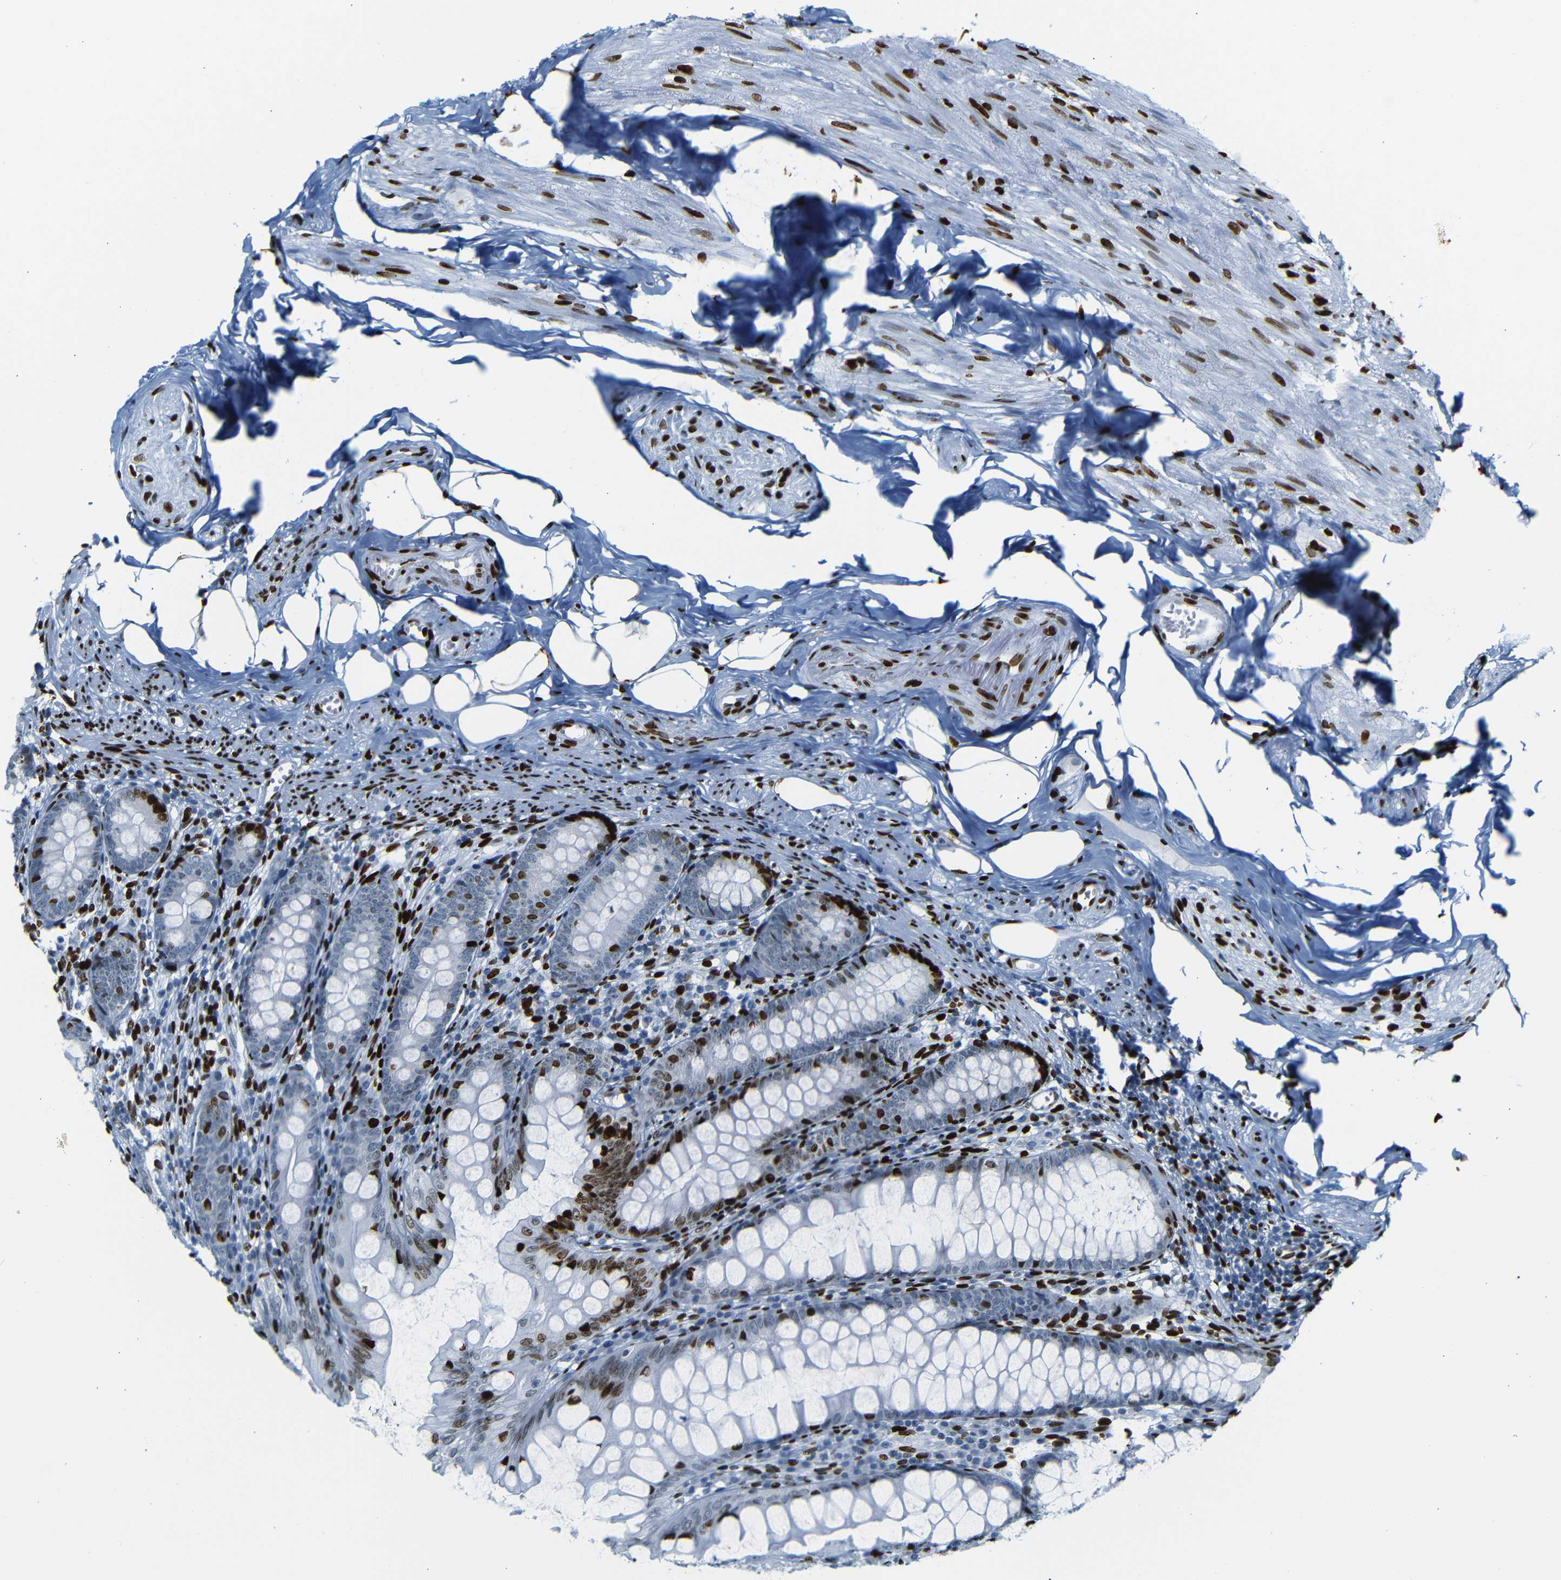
{"staining": {"intensity": "strong", "quantity": "25%-75%", "location": "nuclear"}, "tissue": "appendix", "cell_type": "Glandular cells", "image_type": "normal", "snomed": [{"axis": "morphology", "description": "Normal tissue, NOS"}, {"axis": "topography", "description": "Appendix"}], "caption": "High-power microscopy captured an IHC image of normal appendix, revealing strong nuclear positivity in about 25%-75% of glandular cells. (brown staining indicates protein expression, while blue staining denotes nuclei).", "gene": "NPIPB15", "patient": {"sex": "female", "age": 77}}